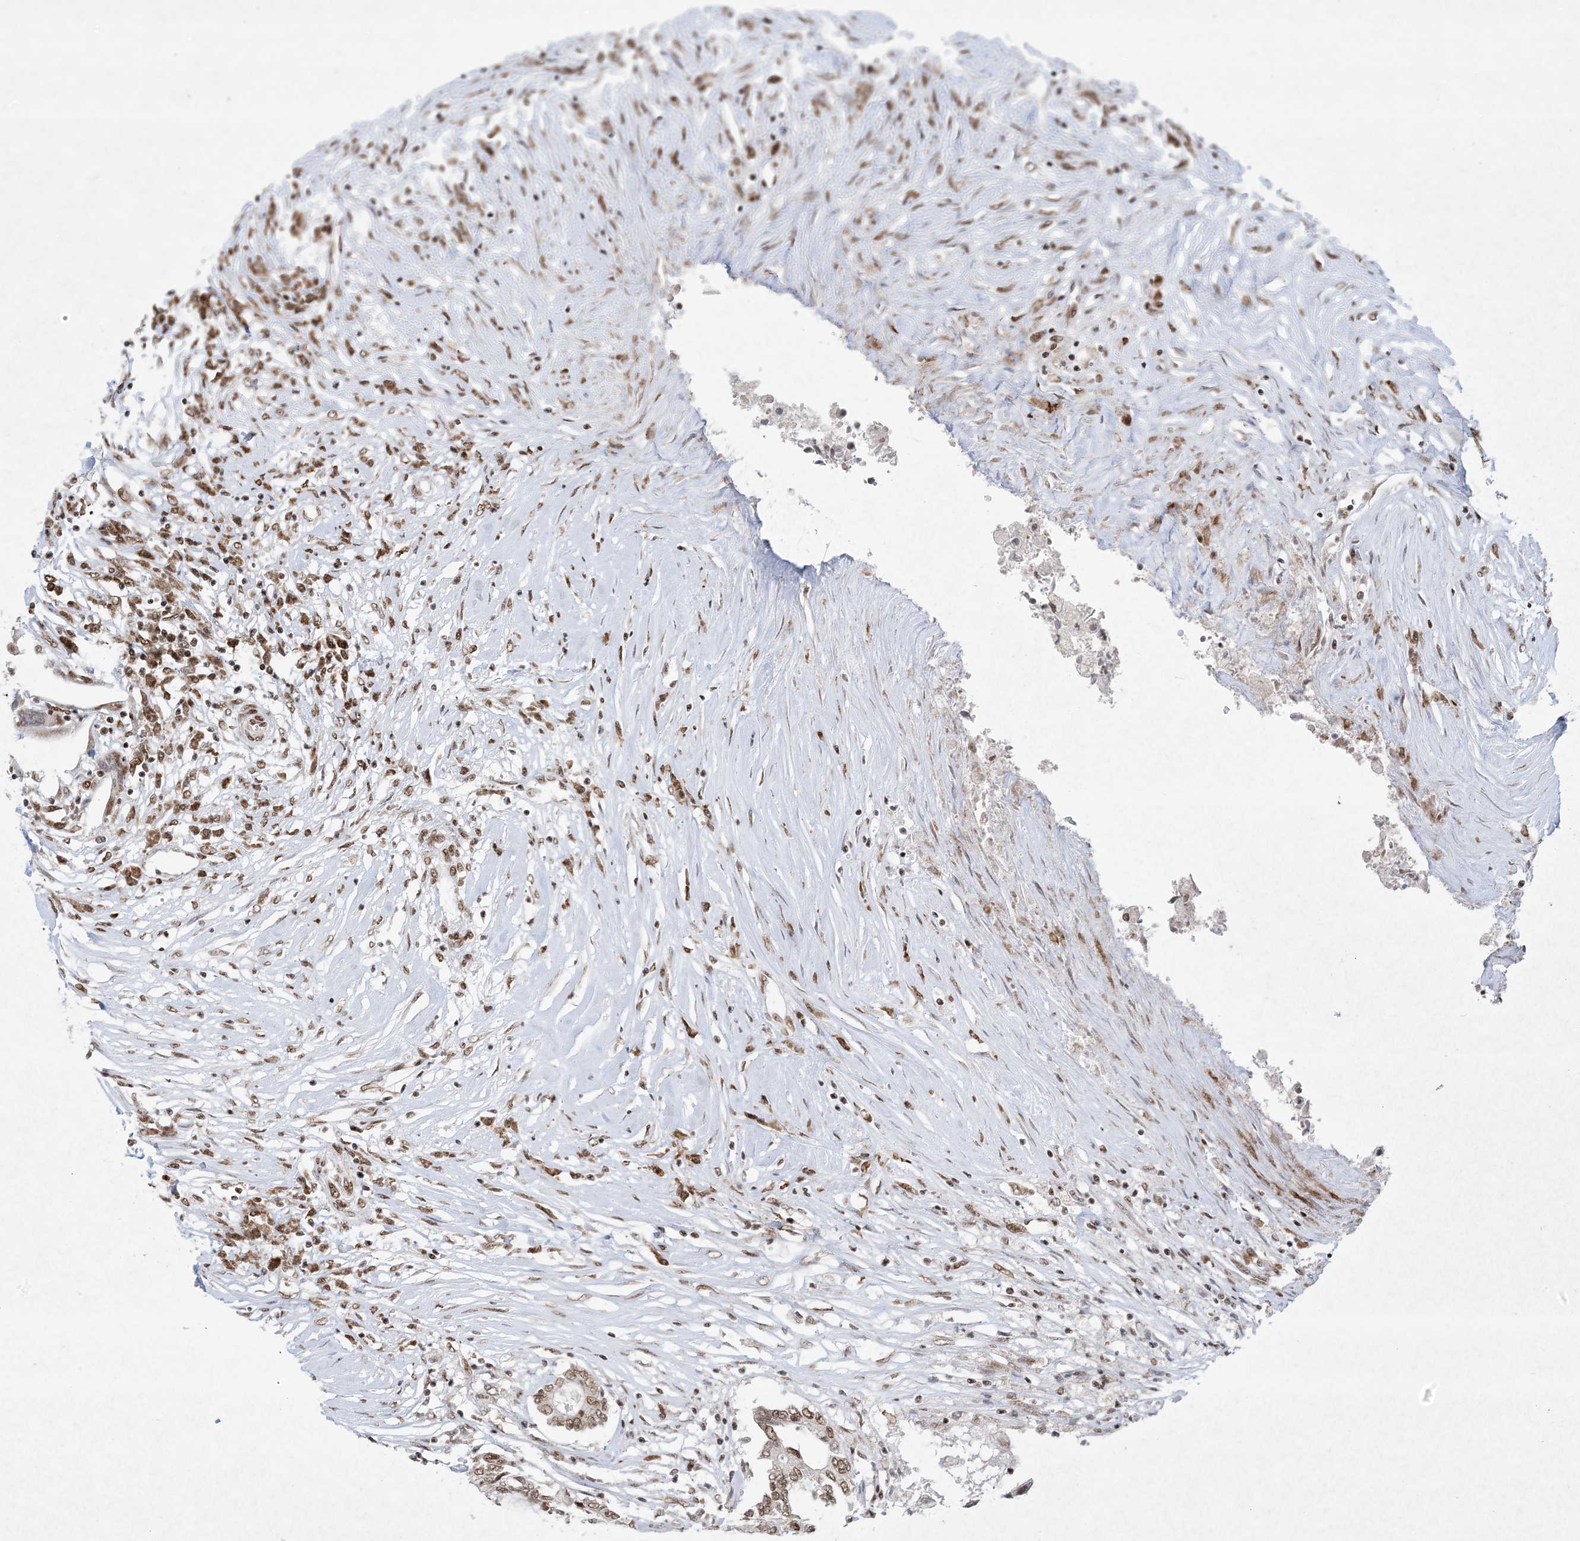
{"staining": {"intensity": "moderate", "quantity": ">75%", "location": "nuclear"}, "tissue": "colorectal cancer", "cell_type": "Tumor cells", "image_type": "cancer", "snomed": [{"axis": "morphology", "description": "Adenocarcinoma, NOS"}, {"axis": "topography", "description": "Rectum"}], "caption": "Human colorectal cancer (adenocarcinoma) stained with a protein marker displays moderate staining in tumor cells.", "gene": "PKNOX2", "patient": {"sex": "male", "age": 63}}